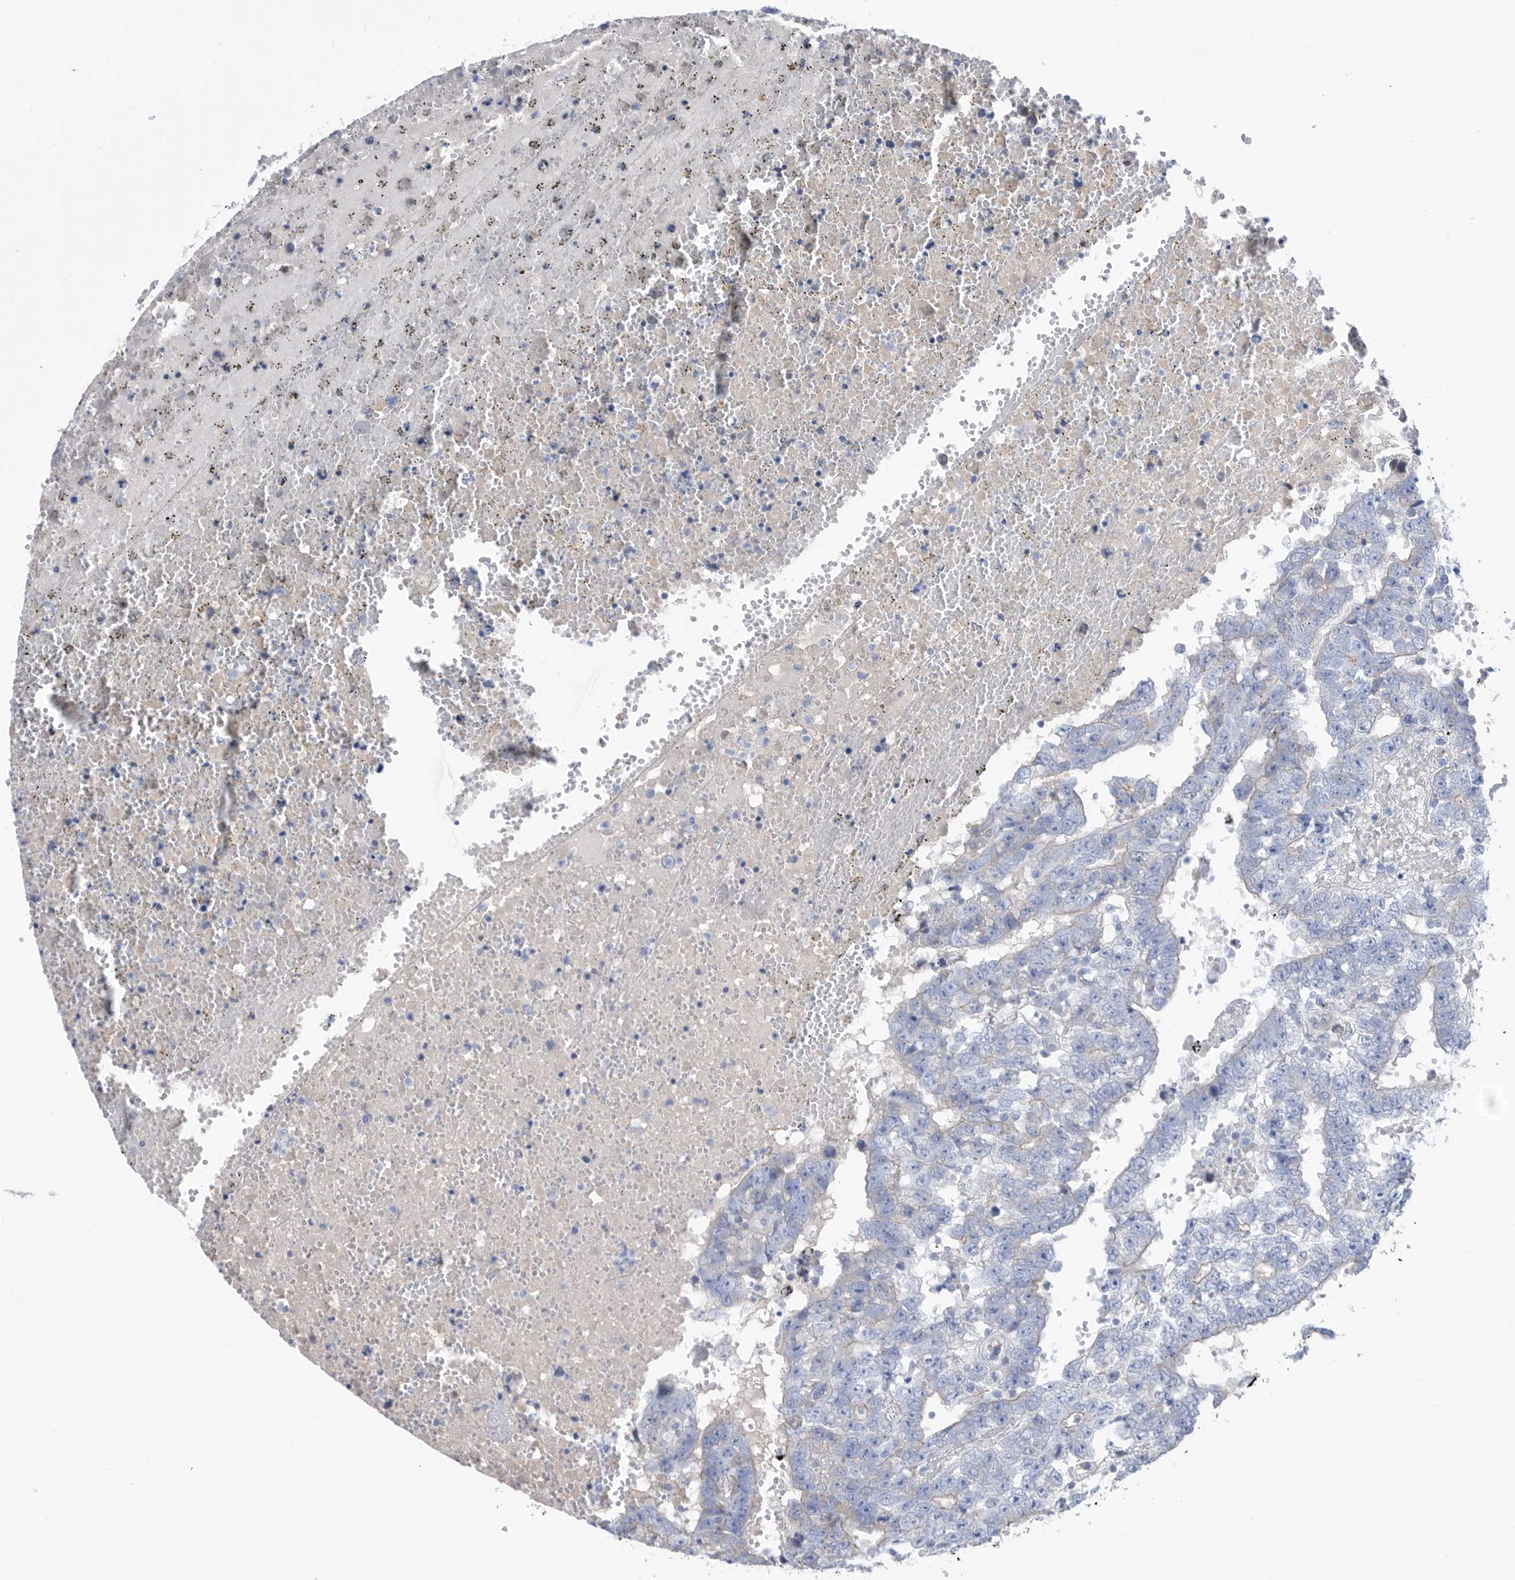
{"staining": {"intensity": "negative", "quantity": "none", "location": "none"}, "tissue": "testis cancer", "cell_type": "Tumor cells", "image_type": "cancer", "snomed": [{"axis": "morphology", "description": "Carcinoma, Embryonal, NOS"}, {"axis": "topography", "description": "Testis"}], "caption": "Immunohistochemical staining of testis cancer demonstrates no significant expression in tumor cells. (IHC, brightfield microscopy, high magnification).", "gene": "ATP13A3", "patient": {"sex": "male", "age": 25}}